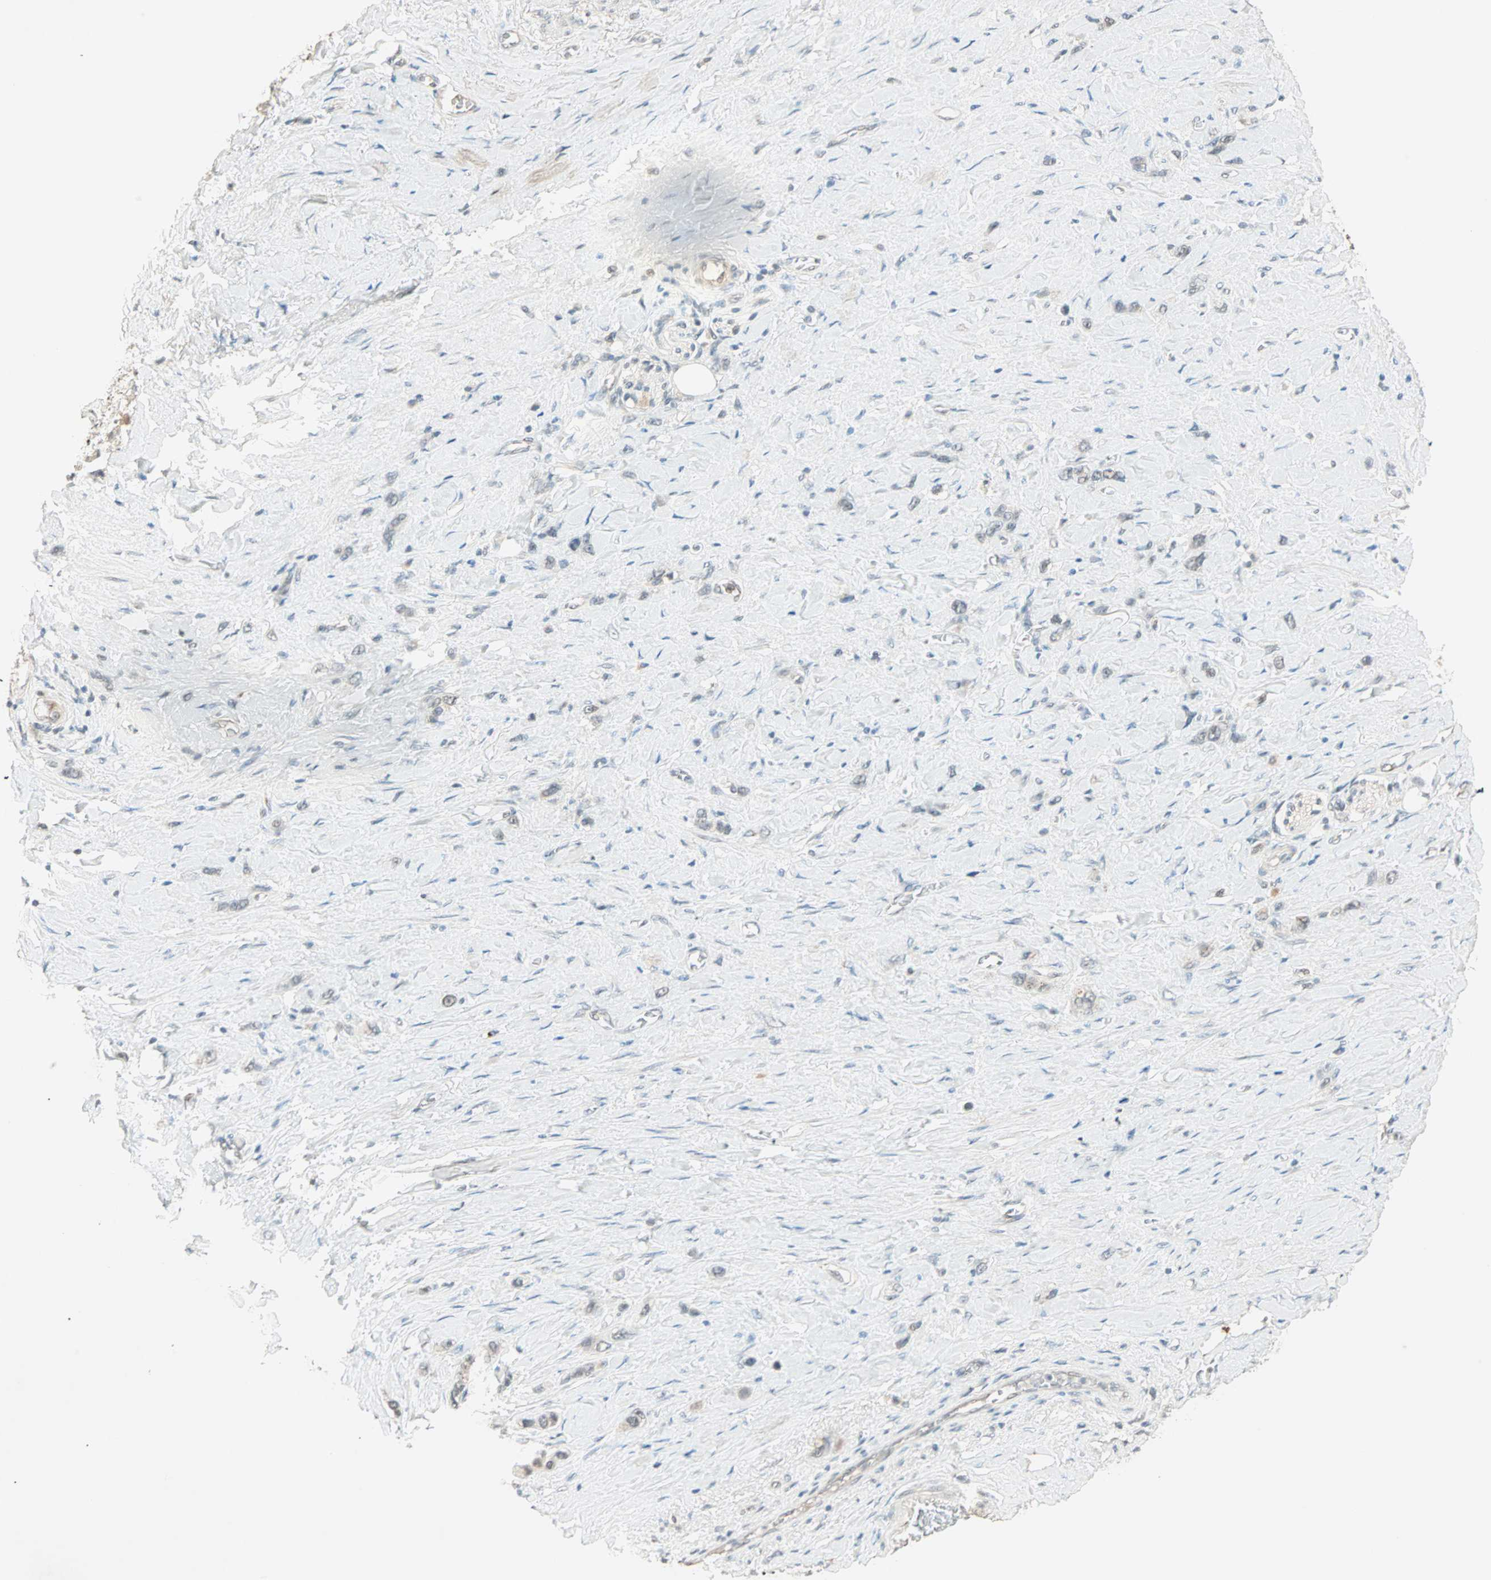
{"staining": {"intensity": "negative", "quantity": "none", "location": "none"}, "tissue": "stomach cancer", "cell_type": "Tumor cells", "image_type": "cancer", "snomed": [{"axis": "morphology", "description": "Normal tissue, NOS"}, {"axis": "morphology", "description": "Adenocarcinoma, NOS"}, {"axis": "morphology", "description": "Adenocarcinoma, High grade"}, {"axis": "topography", "description": "Stomach, upper"}, {"axis": "topography", "description": "Stomach"}], "caption": "A micrograph of adenocarcinoma (stomach) stained for a protein shows no brown staining in tumor cells.", "gene": "PRDM2", "patient": {"sex": "female", "age": 65}}